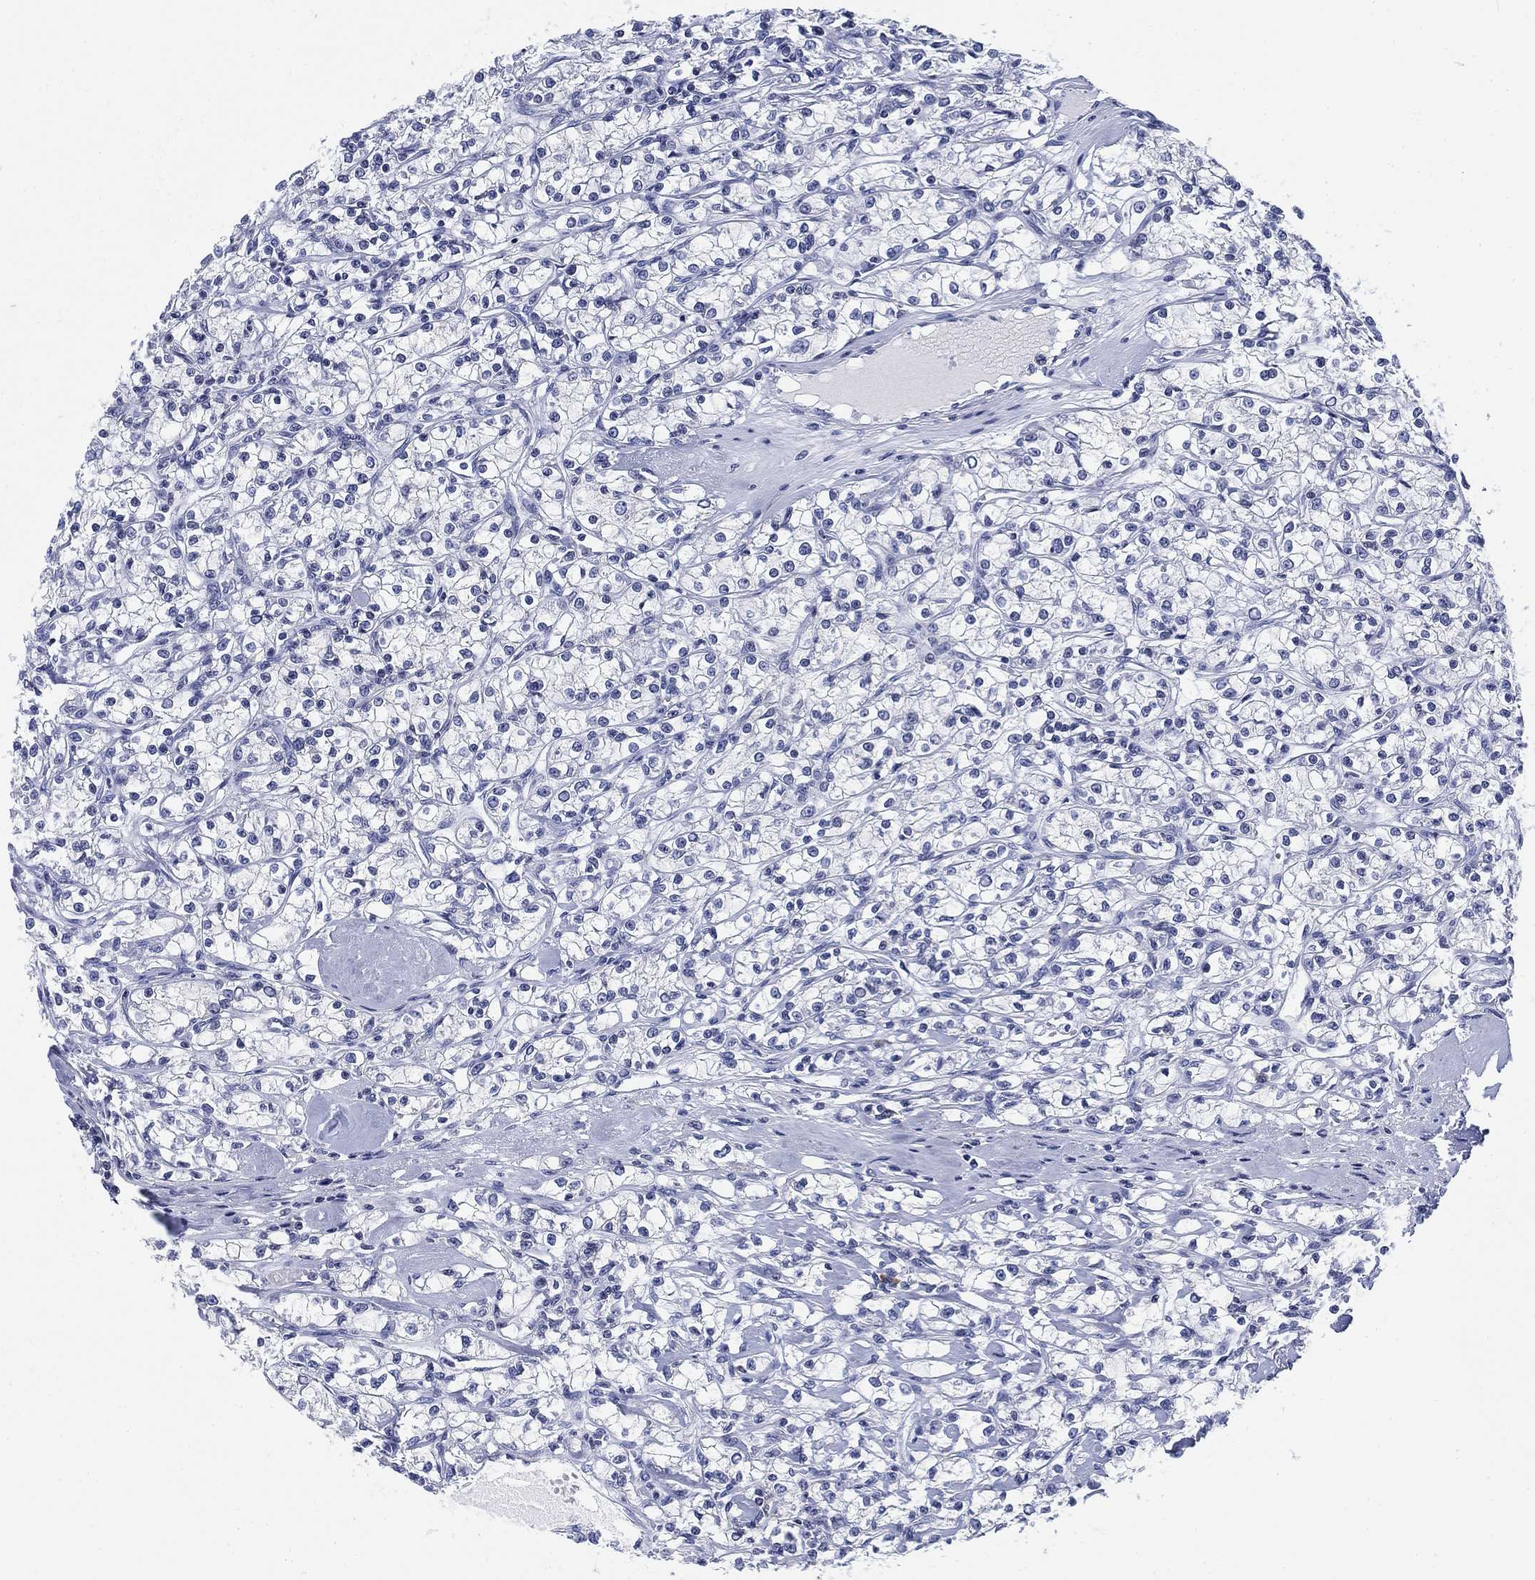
{"staining": {"intensity": "negative", "quantity": "none", "location": "none"}, "tissue": "renal cancer", "cell_type": "Tumor cells", "image_type": "cancer", "snomed": [{"axis": "morphology", "description": "Adenocarcinoma, NOS"}, {"axis": "topography", "description": "Kidney"}], "caption": "Immunohistochemistry (IHC) of renal cancer displays no staining in tumor cells. (Immunohistochemistry, brightfield microscopy, high magnification).", "gene": "FYB1", "patient": {"sex": "female", "age": 59}}